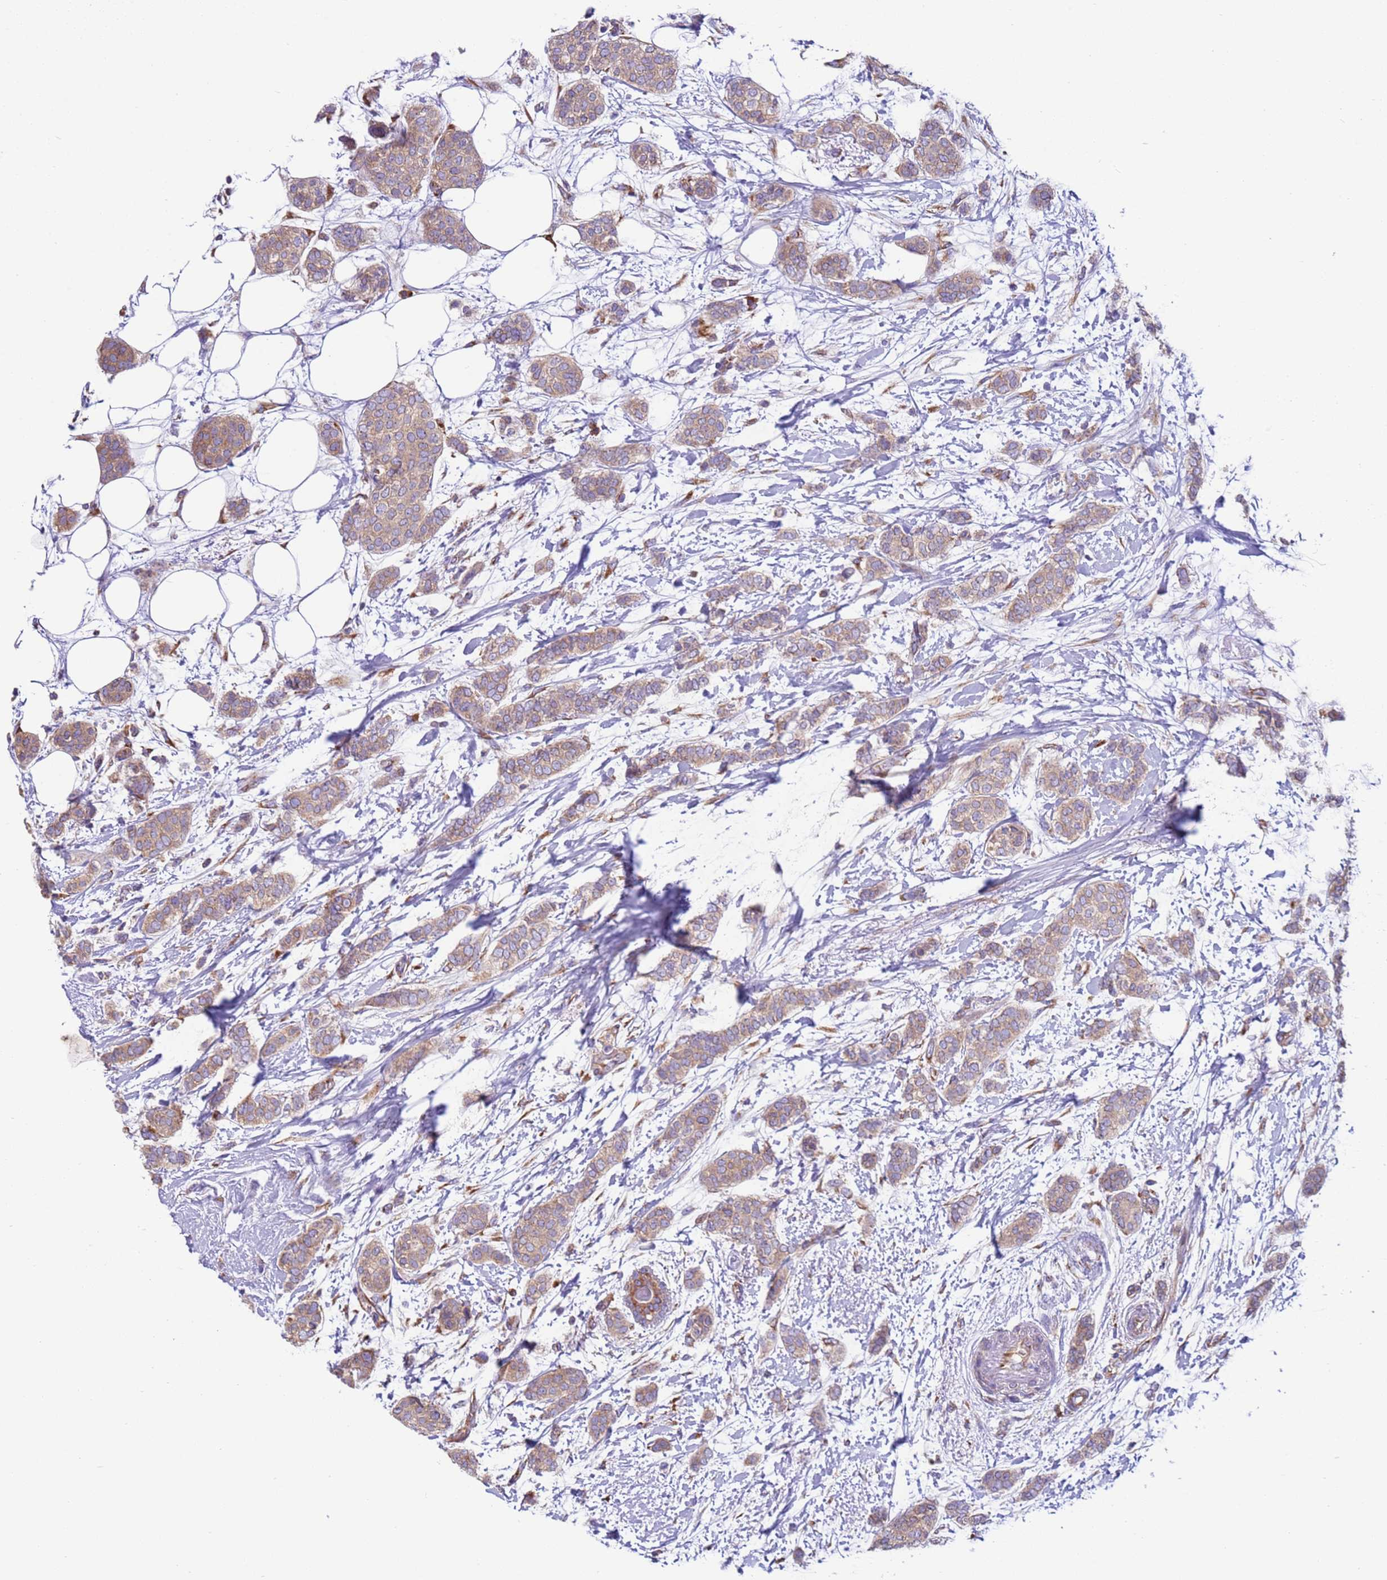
{"staining": {"intensity": "moderate", "quantity": ">75%", "location": "cytoplasmic/membranous"}, "tissue": "breast cancer", "cell_type": "Tumor cells", "image_type": "cancer", "snomed": [{"axis": "morphology", "description": "Duct carcinoma"}, {"axis": "topography", "description": "Breast"}], "caption": "The image displays a brown stain indicating the presence of a protein in the cytoplasmic/membranous of tumor cells in breast cancer.", "gene": "VARS1", "patient": {"sex": "female", "age": 72}}